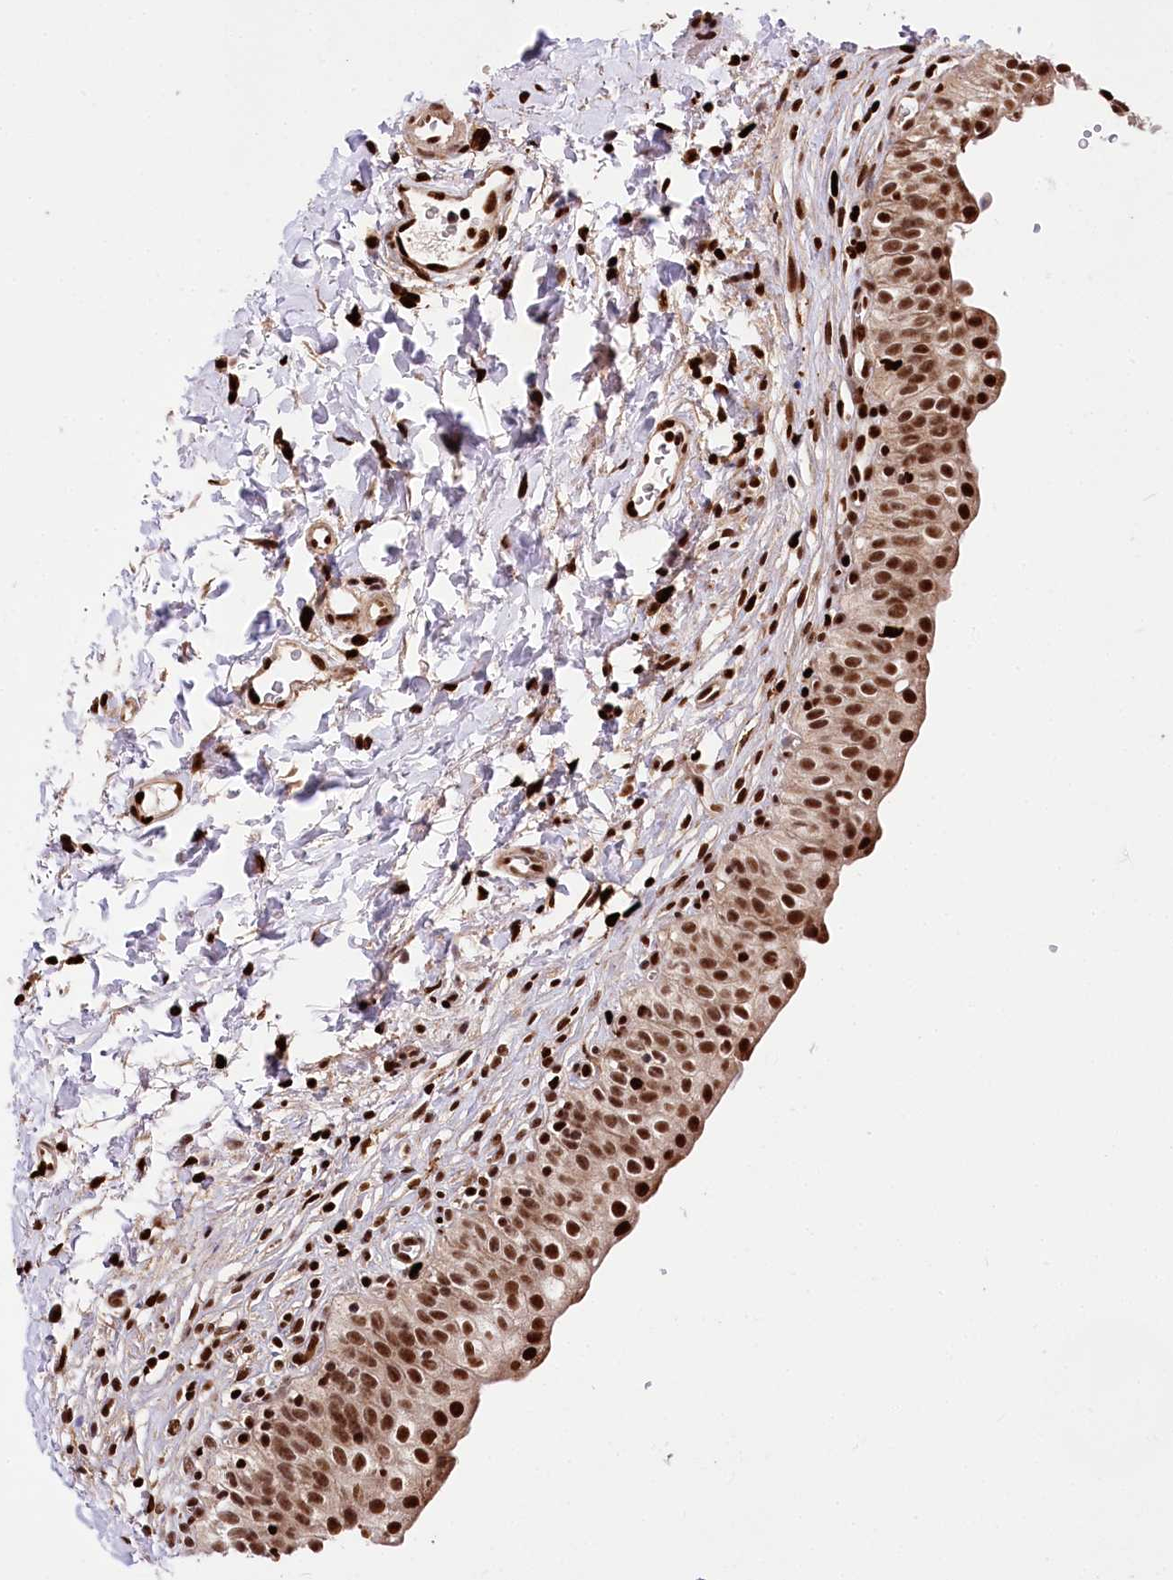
{"staining": {"intensity": "strong", "quantity": ">75%", "location": "nuclear"}, "tissue": "urinary bladder", "cell_type": "Urothelial cells", "image_type": "normal", "snomed": [{"axis": "morphology", "description": "Normal tissue, NOS"}, {"axis": "topography", "description": "Urinary bladder"}], "caption": "The image reveals a brown stain indicating the presence of a protein in the nuclear of urothelial cells in urinary bladder. (DAB (3,3'-diaminobenzidine) IHC, brown staining for protein, blue staining for nuclei).", "gene": "FIGN", "patient": {"sex": "male", "age": 55}}